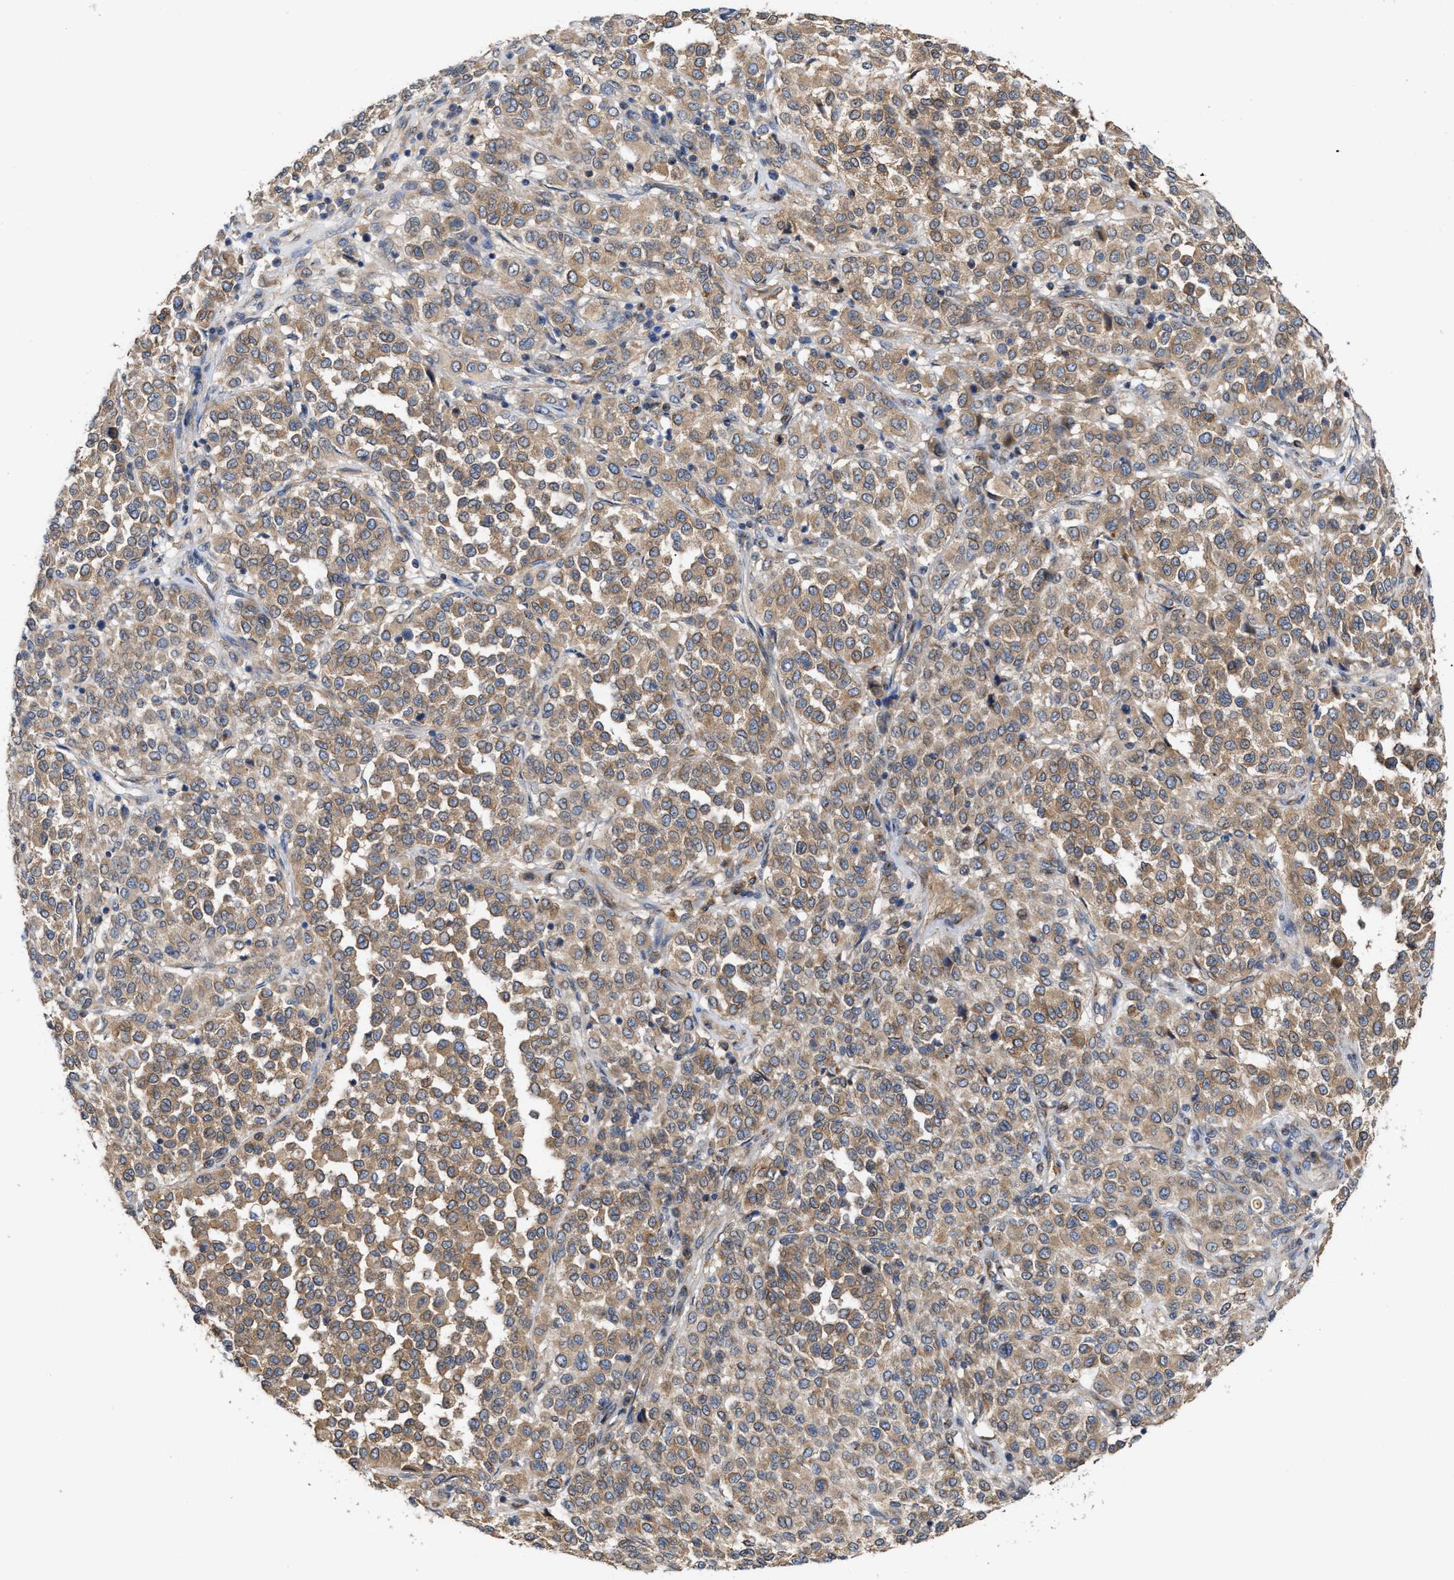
{"staining": {"intensity": "moderate", "quantity": ">75%", "location": "cytoplasmic/membranous"}, "tissue": "melanoma", "cell_type": "Tumor cells", "image_type": "cancer", "snomed": [{"axis": "morphology", "description": "Malignant melanoma, Metastatic site"}, {"axis": "topography", "description": "Pancreas"}], "caption": "Protein staining of malignant melanoma (metastatic site) tissue displays moderate cytoplasmic/membranous expression in about >75% of tumor cells.", "gene": "BBLN", "patient": {"sex": "female", "age": 30}}